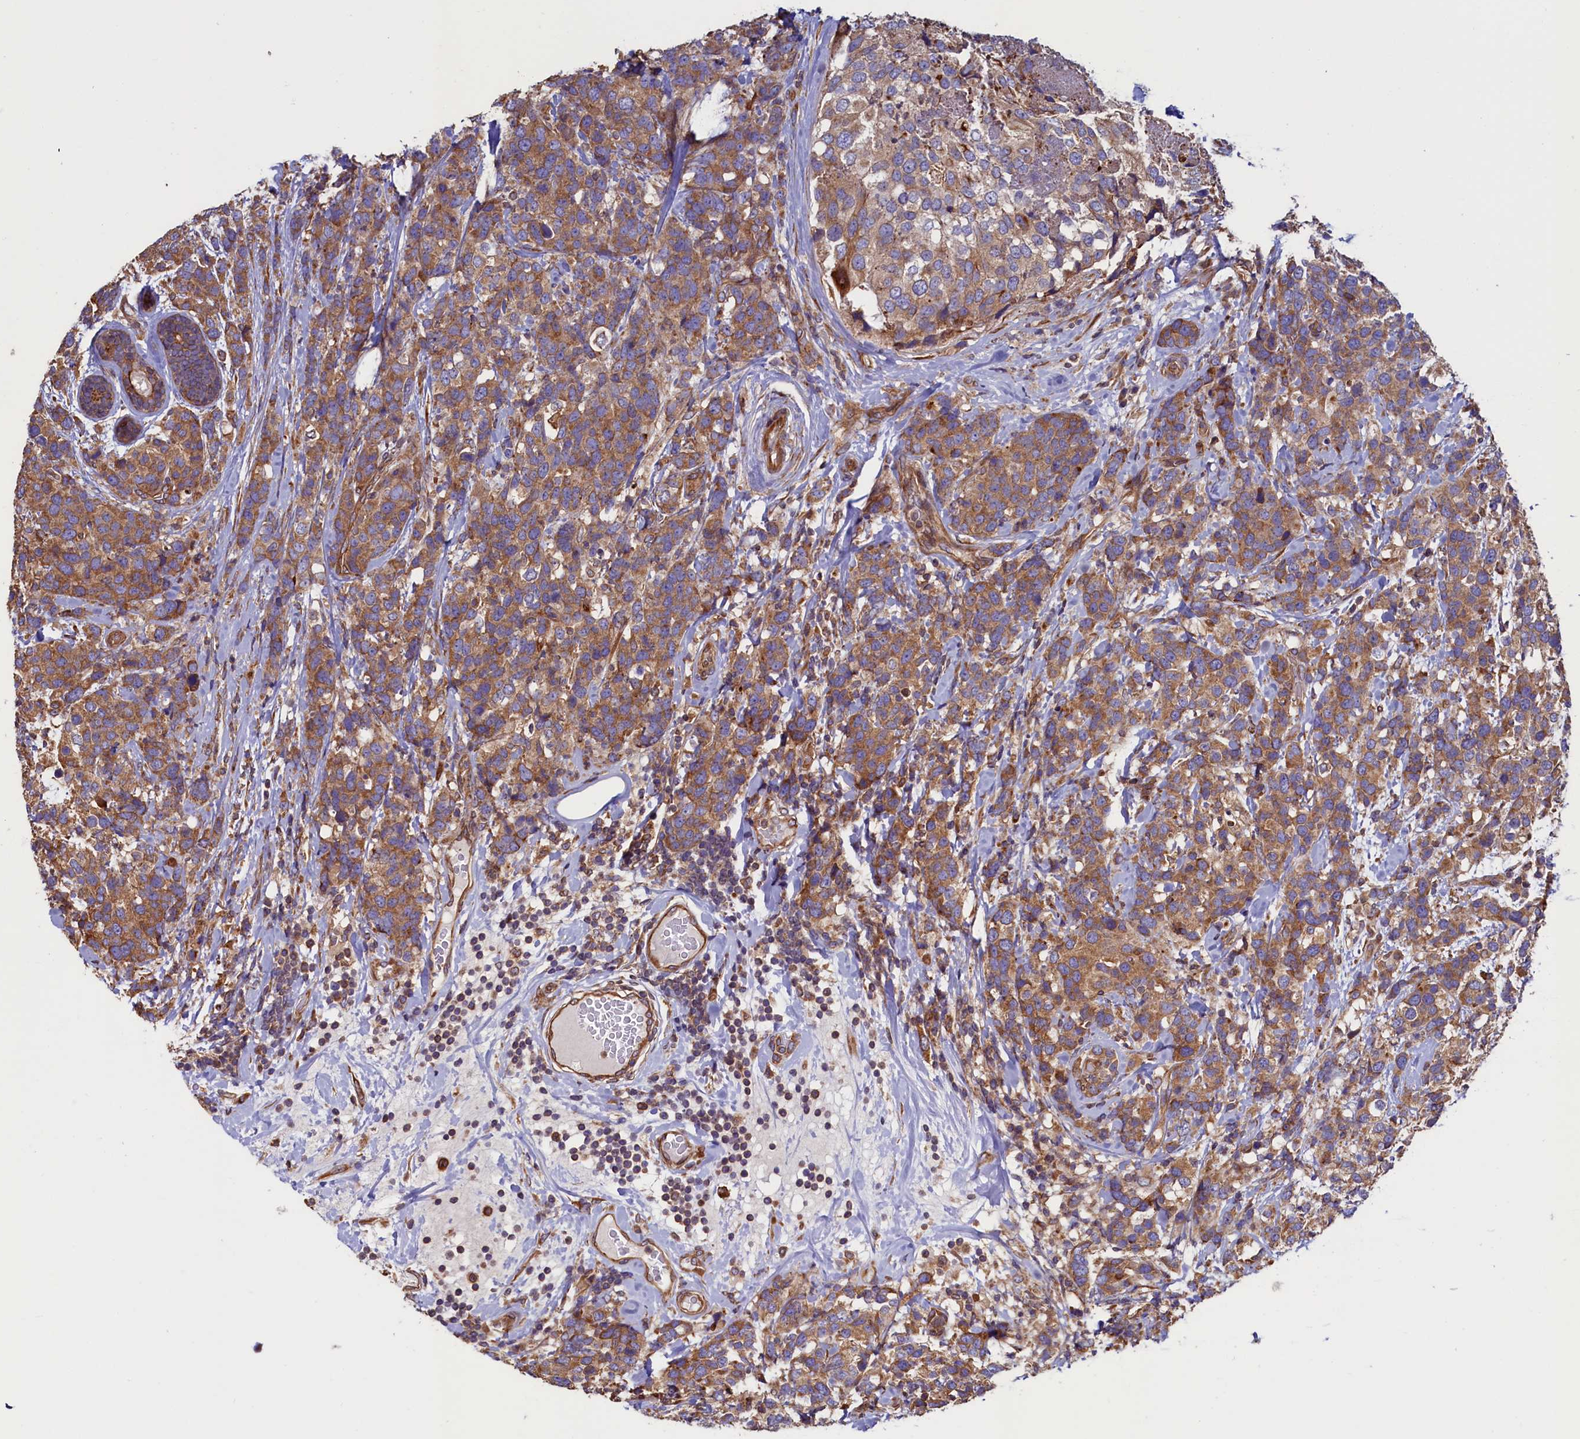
{"staining": {"intensity": "moderate", "quantity": ">75%", "location": "cytoplasmic/membranous"}, "tissue": "breast cancer", "cell_type": "Tumor cells", "image_type": "cancer", "snomed": [{"axis": "morphology", "description": "Lobular carcinoma"}, {"axis": "topography", "description": "Breast"}], "caption": "The micrograph exhibits staining of breast cancer (lobular carcinoma), revealing moderate cytoplasmic/membranous protein staining (brown color) within tumor cells.", "gene": "ATXN2L", "patient": {"sex": "female", "age": 59}}